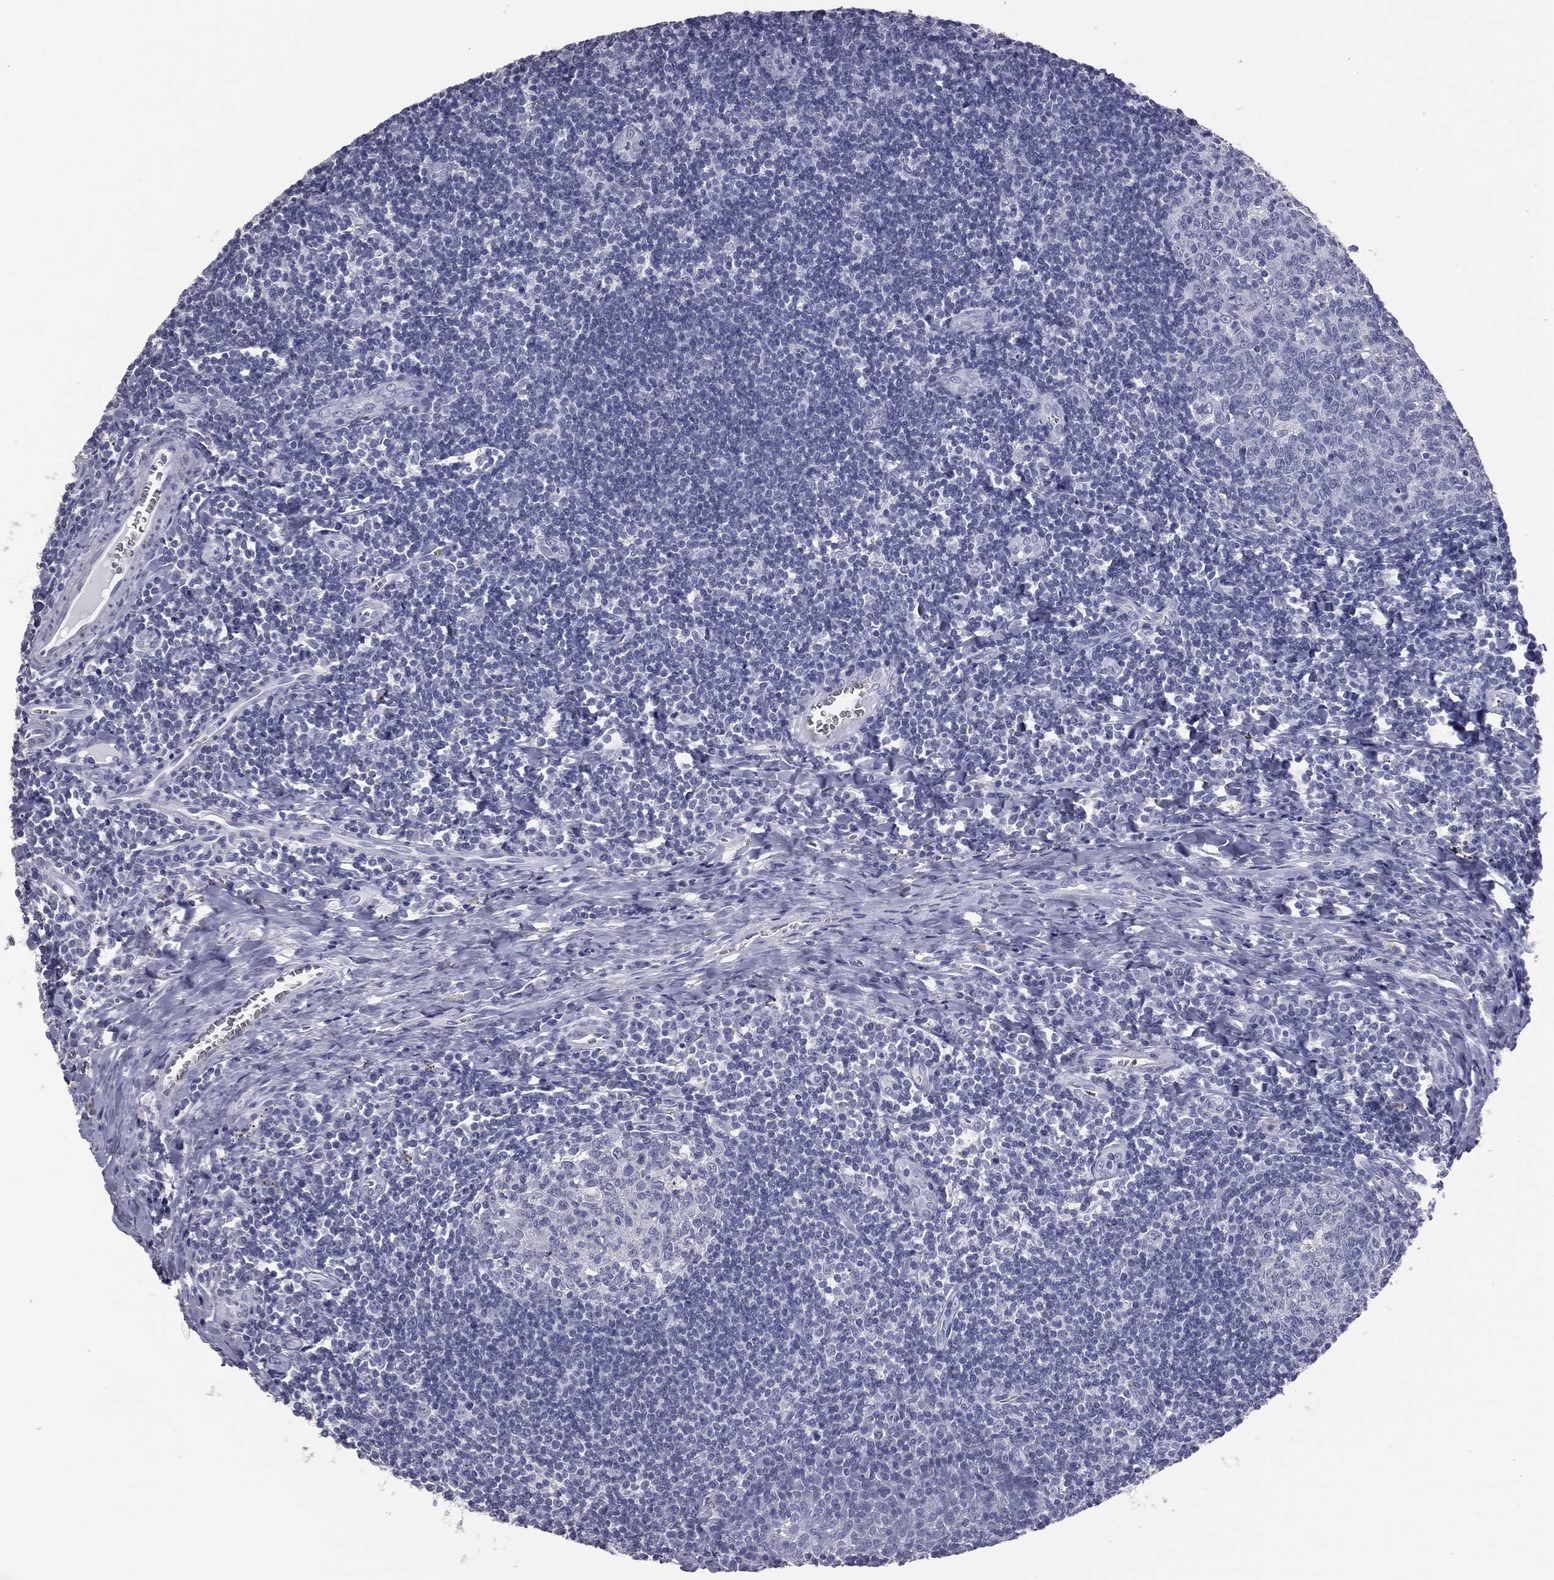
{"staining": {"intensity": "negative", "quantity": "none", "location": "none"}, "tissue": "tonsil", "cell_type": "Germinal center cells", "image_type": "normal", "snomed": [{"axis": "morphology", "description": "Normal tissue, NOS"}, {"axis": "morphology", "description": "Inflammation, NOS"}, {"axis": "topography", "description": "Tonsil"}], "caption": "Immunohistochemistry micrograph of normal human tonsil stained for a protein (brown), which exhibits no staining in germinal center cells. (Immunohistochemistry, brightfield microscopy, high magnification).", "gene": "ESX1", "patient": {"sex": "female", "age": 31}}